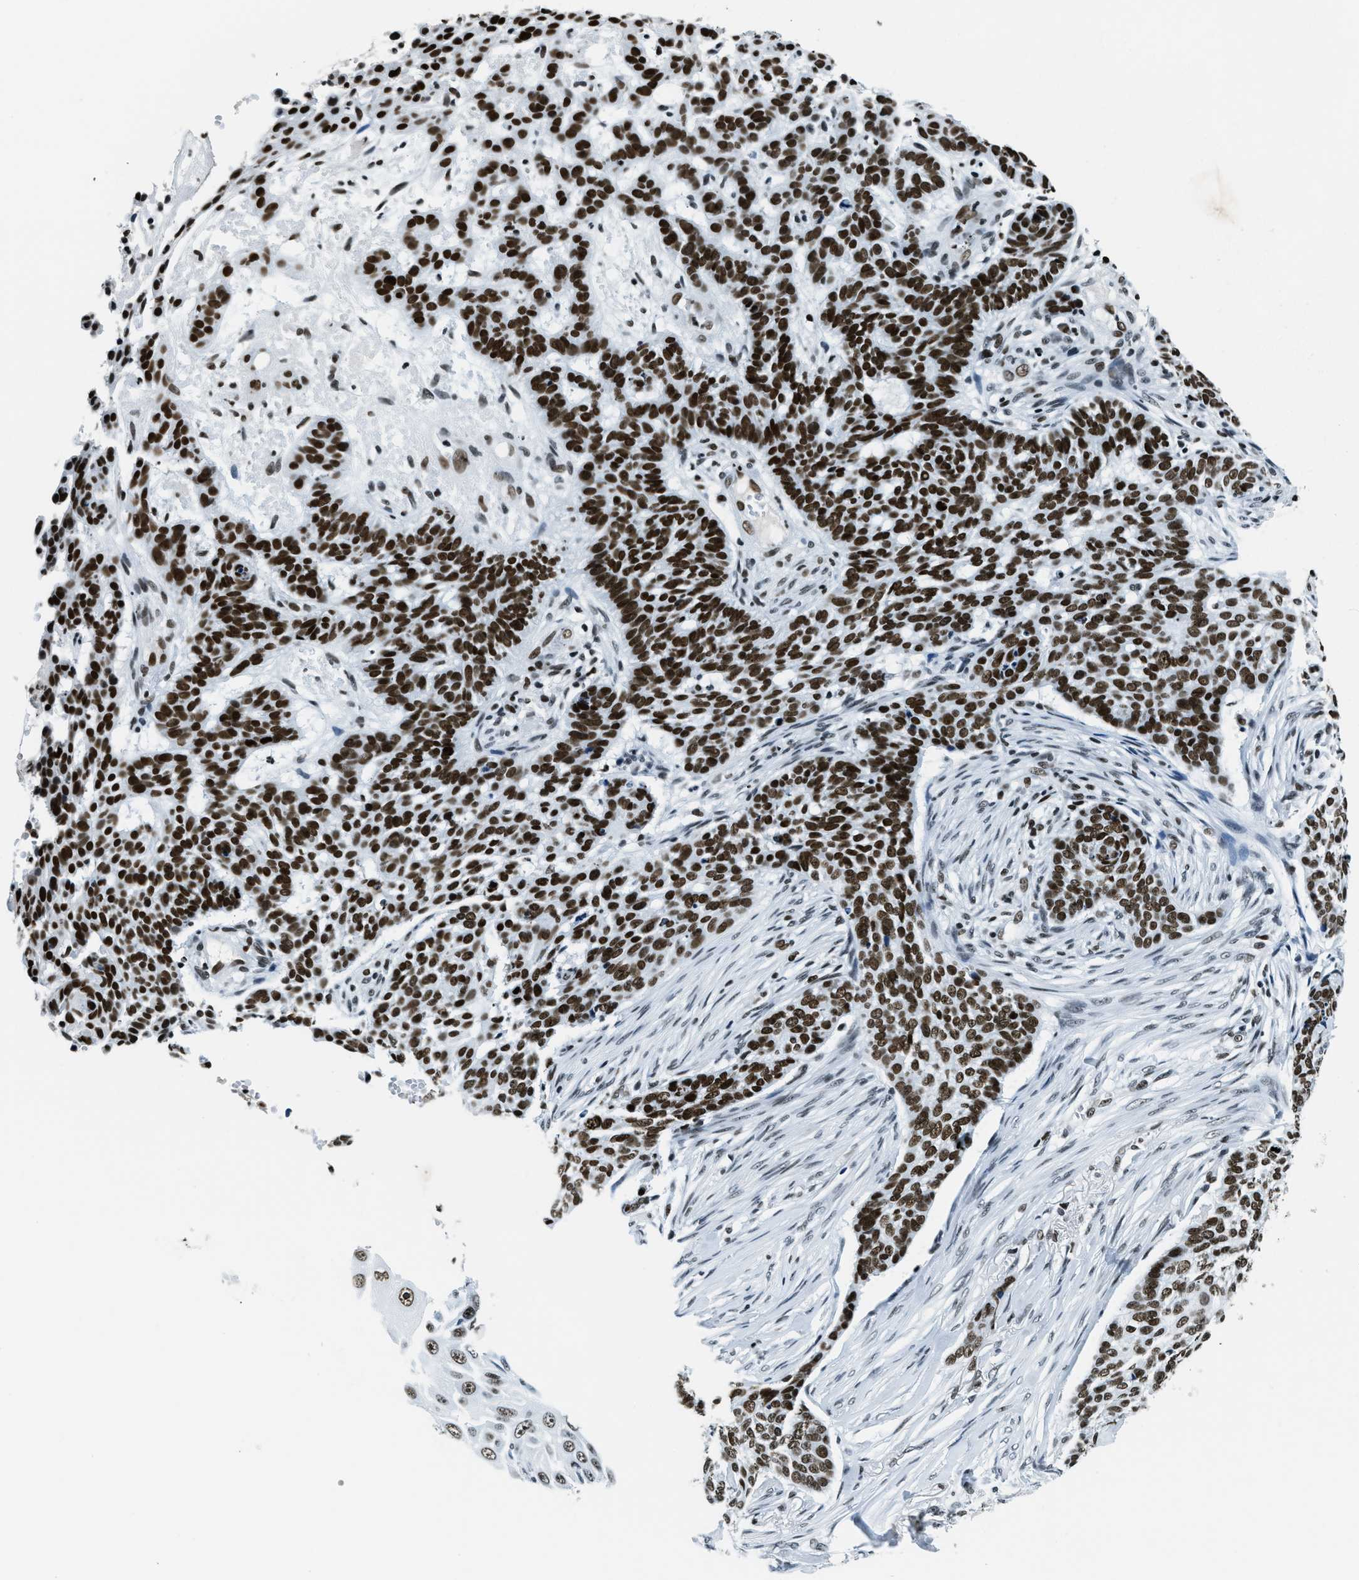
{"staining": {"intensity": "strong", "quantity": ">75%", "location": "nuclear"}, "tissue": "skin cancer", "cell_type": "Tumor cells", "image_type": "cancer", "snomed": [{"axis": "morphology", "description": "Basal cell carcinoma"}, {"axis": "topography", "description": "Skin"}], "caption": "The immunohistochemical stain labels strong nuclear staining in tumor cells of skin basal cell carcinoma tissue.", "gene": "TOP1", "patient": {"sex": "male", "age": 85}}